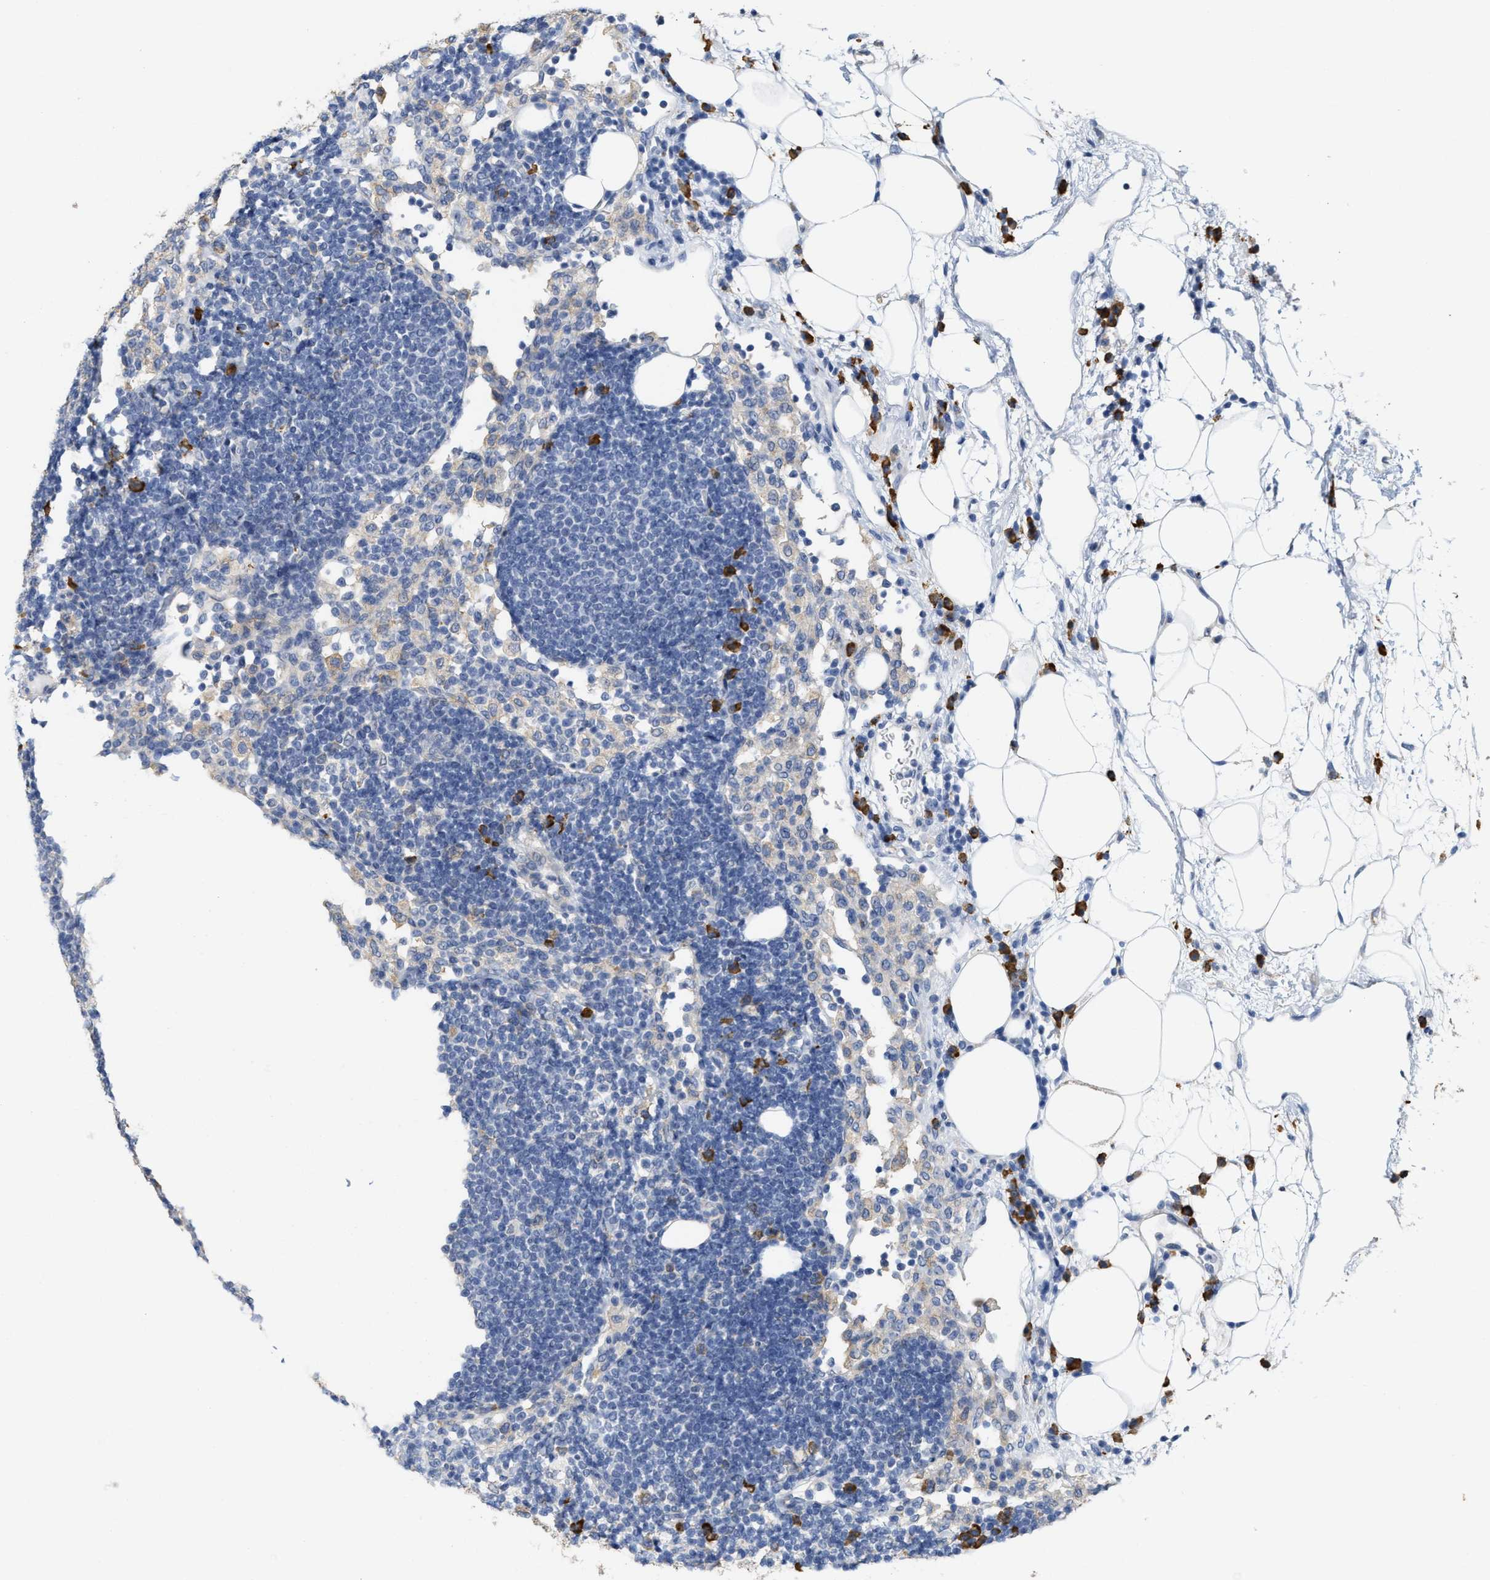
{"staining": {"intensity": "moderate", "quantity": "<25%", "location": "cytoplasmic/membranous"}, "tissue": "lymph node", "cell_type": "Germinal center cells", "image_type": "normal", "snomed": [{"axis": "morphology", "description": "Normal tissue, NOS"}, {"axis": "morphology", "description": "Carcinoid, malignant, NOS"}, {"axis": "topography", "description": "Lymph node"}], "caption": "An IHC image of normal tissue is shown. Protein staining in brown highlights moderate cytoplasmic/membranous positivity in lymph node within germinal center cells.", "gene": "RYR2", "patient": {"sex": "male", "age": 47}}